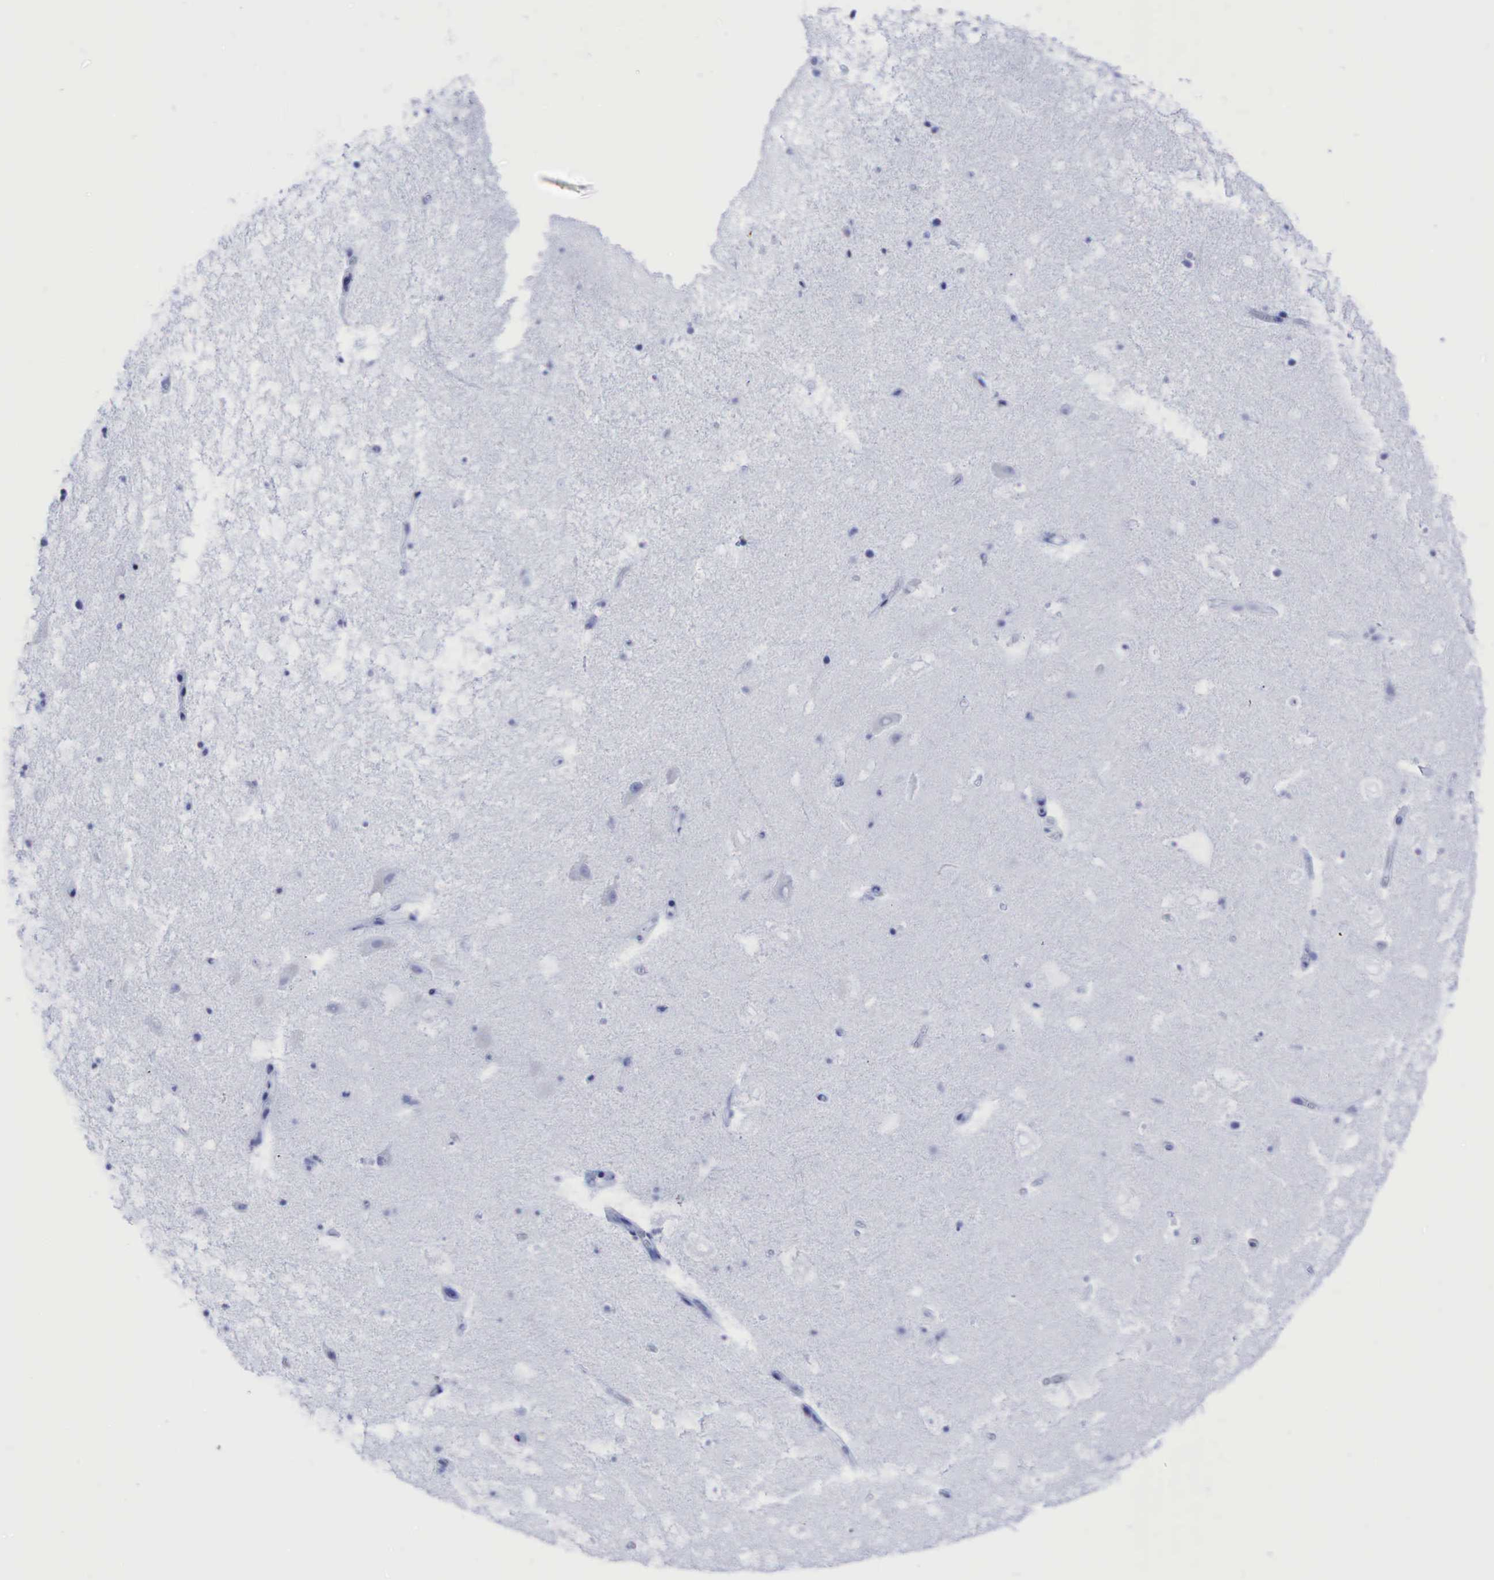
{"staining": {"intensity": "negative", "quantity": "none", "location": "none"}, "tissue": "hippocampus", "cell_type": "Glial cells", "image_type": "normal", "snomed": [{"axis": "morphology", "description": "Normal tissue, NOS"}, {"axis": "topography", "description": "Hippocampus"}], "caption": "DAB immunohistochemical staining of normal hippocampus demonstrates no significant positivity in glial cells.", "gene": "TNFRSF8", "patient": {"sex": "male", "age": 45}}